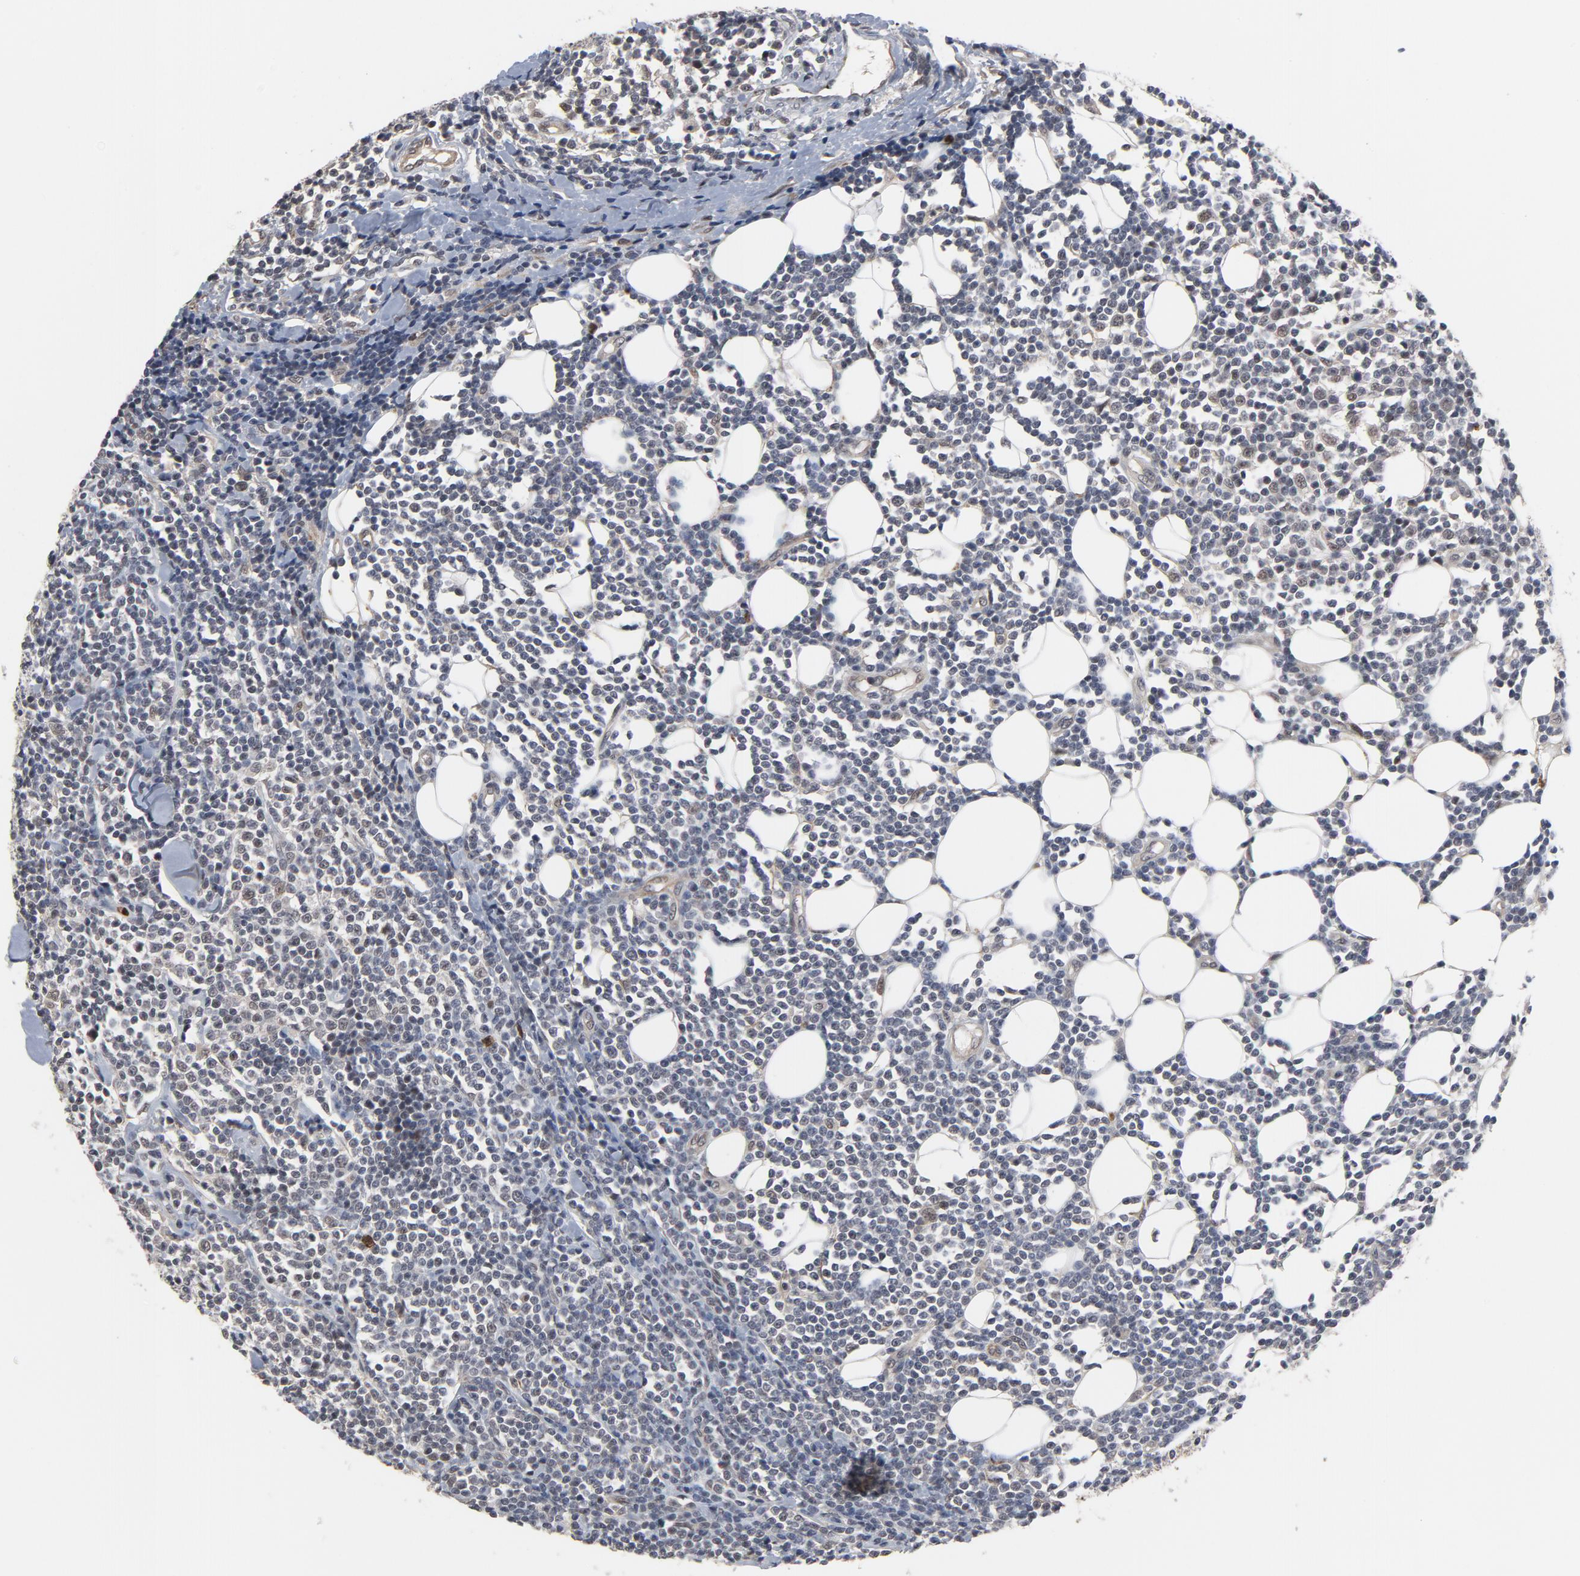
{"staining": {"intensity": "negative", "quantity": "none", "location": "none"}, "tissue": "lymphoma", "cell_type": "Tumor cells", "image_type": "cancer", "snomed": [{"axis": "morphology", "description": "Malignant lymphoma, non-Hodgkin's type, Low grade"}, {"axis": "topography", "description": "Soft tissue"}], "caption": "Immunohistochemistry image of low-grade malignant lymphoma, non-Hodgkin's type stained for a protein (brown), which displays no staining in tumor cells.", "gene": "RTL5", "patient": {"sex": "male", "age": 92}}